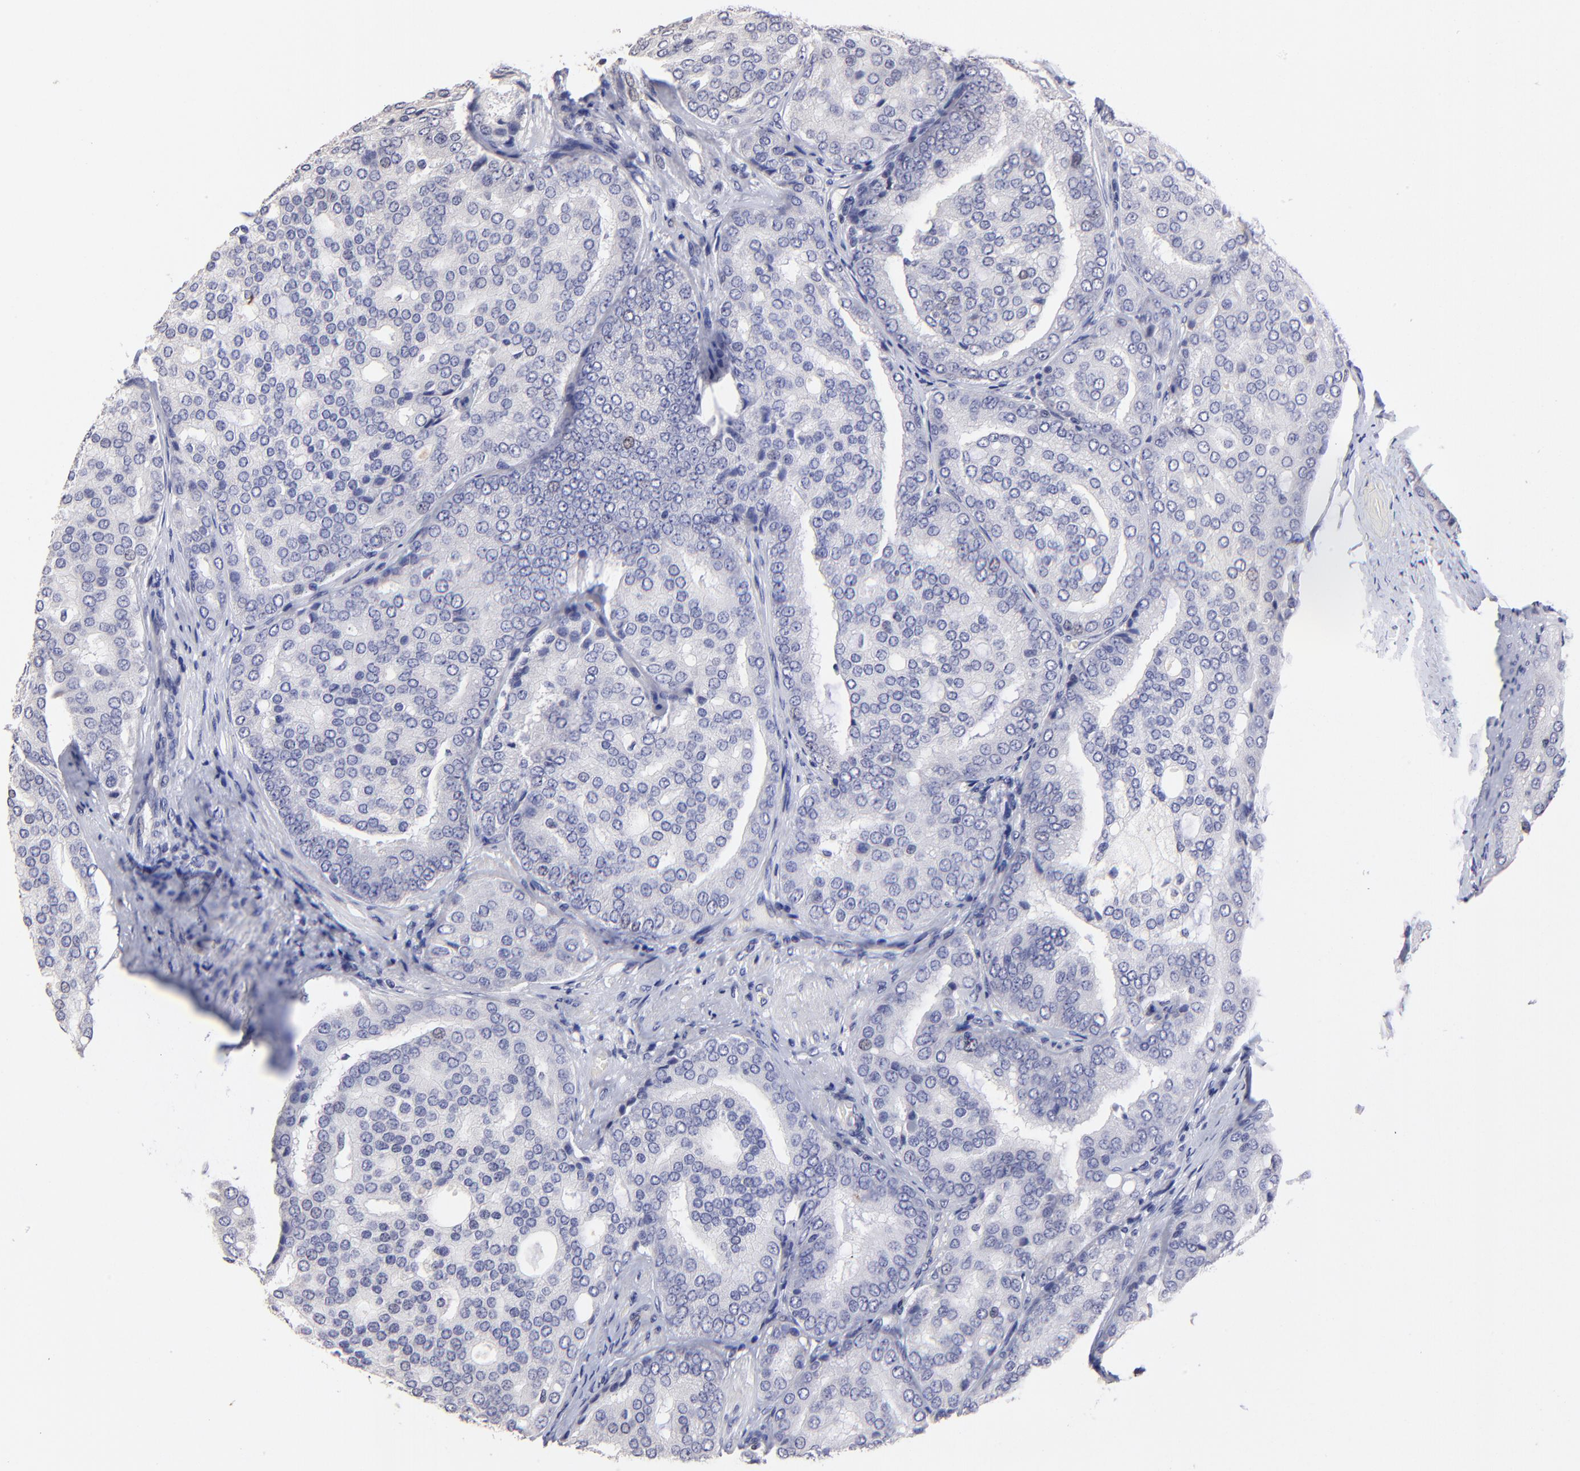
{"staining": {"intensity": "negative", "quantity": "none", "location": "none"}, "tissue": "prostate cancer", "cell_type": "Tumor cells", "image_type": "cancer", "snomed": [{"axis": "morphology", "description": "Adenocarcinoma, High grade"}, {"axis": "topography", "description": "Prostate"}], "caption": "Protein analysis of prostate adenocarcinoma (high-grade) shows no significant positivity in tumor cells. (Brightfield microscopy of DAB immunohistochemistry at high magnification).", "gene": "DNMT1", "patient": {"sex": "male", "age": 64}}